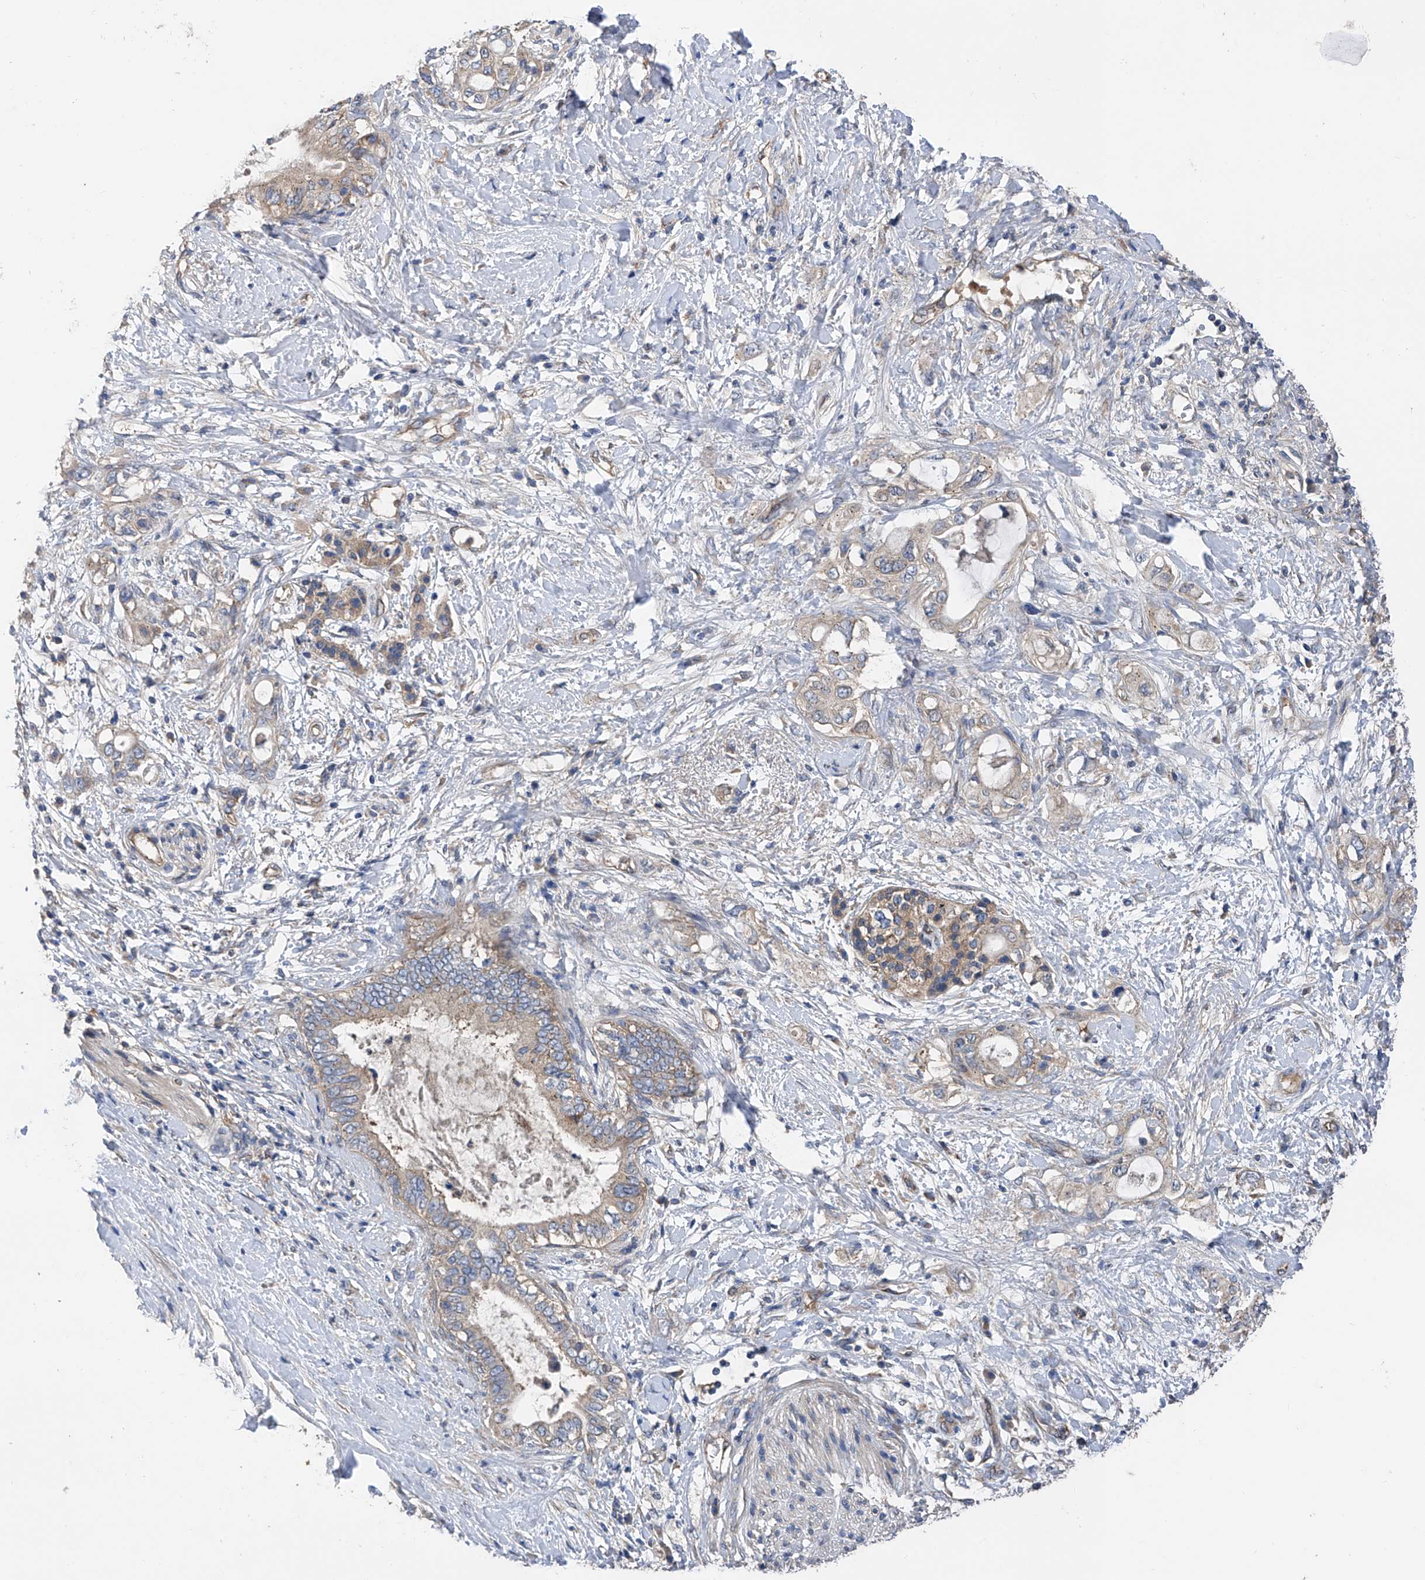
{"staining": {"intensity": "weak", "quantity": "25%-75%", "location": "cytoplasmic/membranous"}, "tissue": "pancreatic cancer", "cell_type": "Tumor cells", "image_type": "cancer", "snomed": [{"axis": "morphology", "description": "Adenocarcinoma, NOS"}, {"axis": "topography", "description": "Pancreas"}], "caption": "Human pancreatic cancer stained with a brown dye demonstrates weak cytoplasmic/membranous positive expression in about 25%-75% of tumor cells.", "gene": "PTK2", "patient": {"sex": "female", "age": 56}}